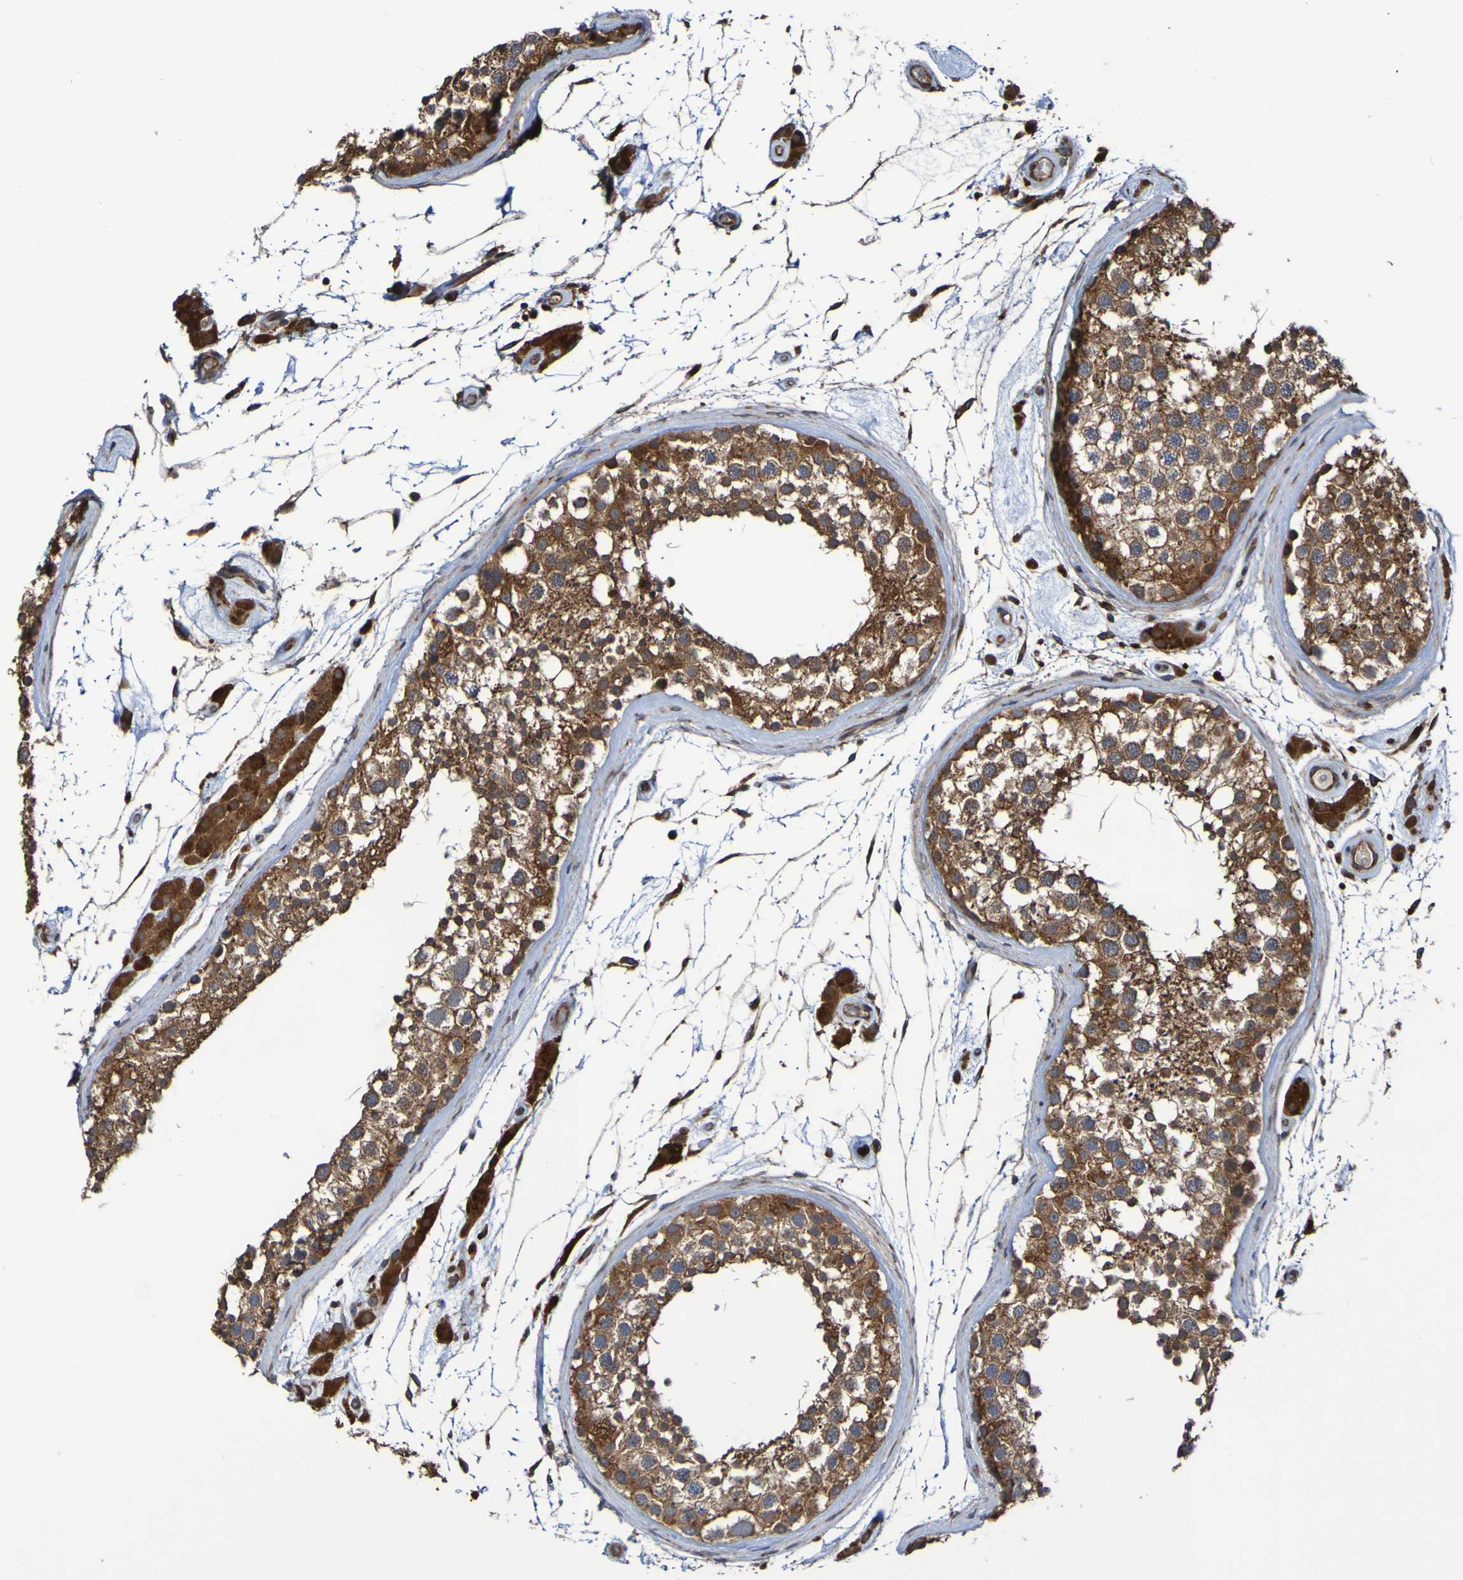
{"staining": {"intensity": "strong", "quantity": ">75%", "location": "cytoplasmic/membranous"}, "tissue": "testis", "cell_type": "Cells in seminiferous ducts", "image_type": "normal", "snomed": [{"axis": "morphology", "description": "Normal tissue, NOS"}, {"axis": "topography", "description": "Testis"}], "caption": "Normal testis shows strong cytoplasmic/membranous staining in approximately >75% of cells in seminiferous ducts The staining is performed using DAB (3,3'-diaminobenzidine) brown chromogen to label protein expression. The nuclei are counter-stained blue using hematoxylin..", "gene": "UCN", "patient": {"sex": "male", "age": 46}}